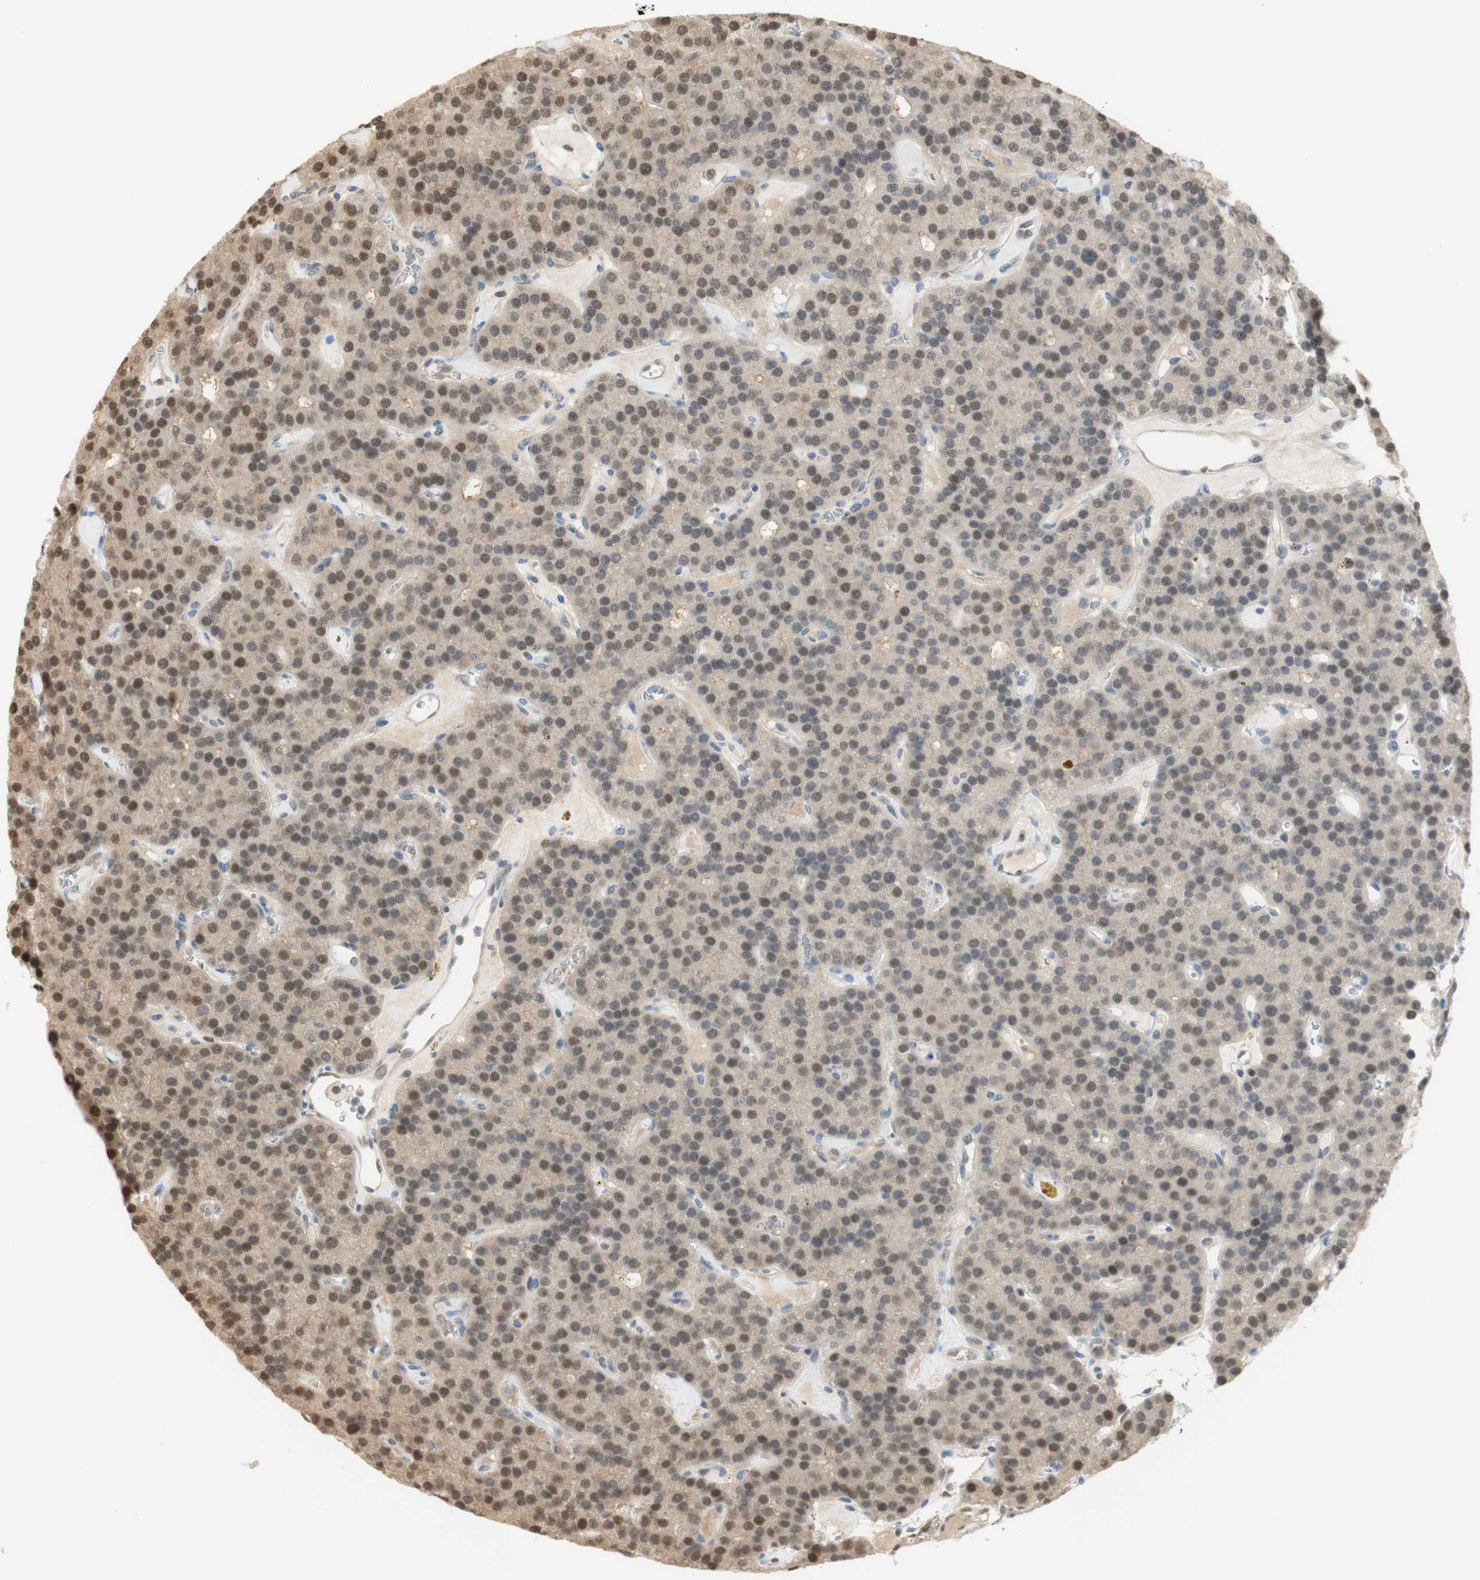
{"staining": {"intensity": "moderate", "quantity": ">75%", "location": "cytoplasmic/membranous,nuclear"}, "tissue": "parathyroid gland", "cell_type": "Glandular cells", "image_type": "normal", "snomed": [{"axis": "morphology", "description": "Normal tissue, NOS"}, {"axis": "morphology", "description": "Adenoma, NOS"}, {"axis": "topography", "description": "Parathyroid gland"}], "caption": "High-power microscopy captured an IHC histopathology image of normal parathyroid gland, revealing moderate cytoplasmic/membranous,nuclear staining in approximately >75% of glandular cells.", "gene": "NAP1L4", "patient": {"sex": "female", "age": 86}}